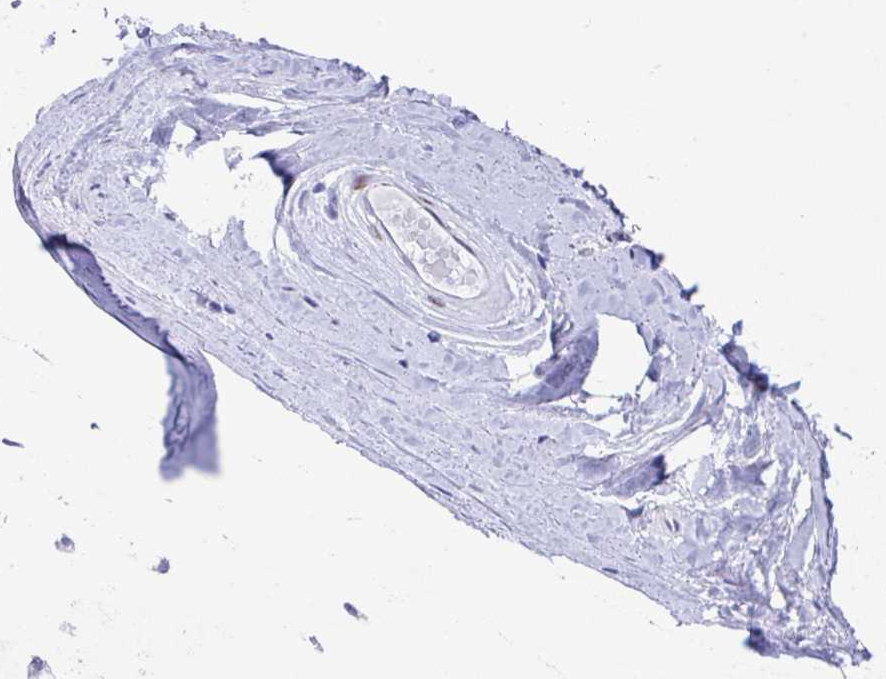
{"staining": {"intensity": "negative", "quantity": "none", "location": "none"}, "tissue": "adipose tissue", "cell_type": "Adipocytes", "image_type": "normal", "snomed": [{"axis": "morphology", "description": "Normal tissue, NOS"}, {"axis": "topography", "description": "Cartilage tissue"}, {"axis": "topography", "description": "Bronchus"}], "caption": "Immunohistochemical staining of unremarkable human adipose tissue shows no significant positivity in adipocytes.", "gene": "RBPMS", "patient": {"sex": "male", "age": 64}}